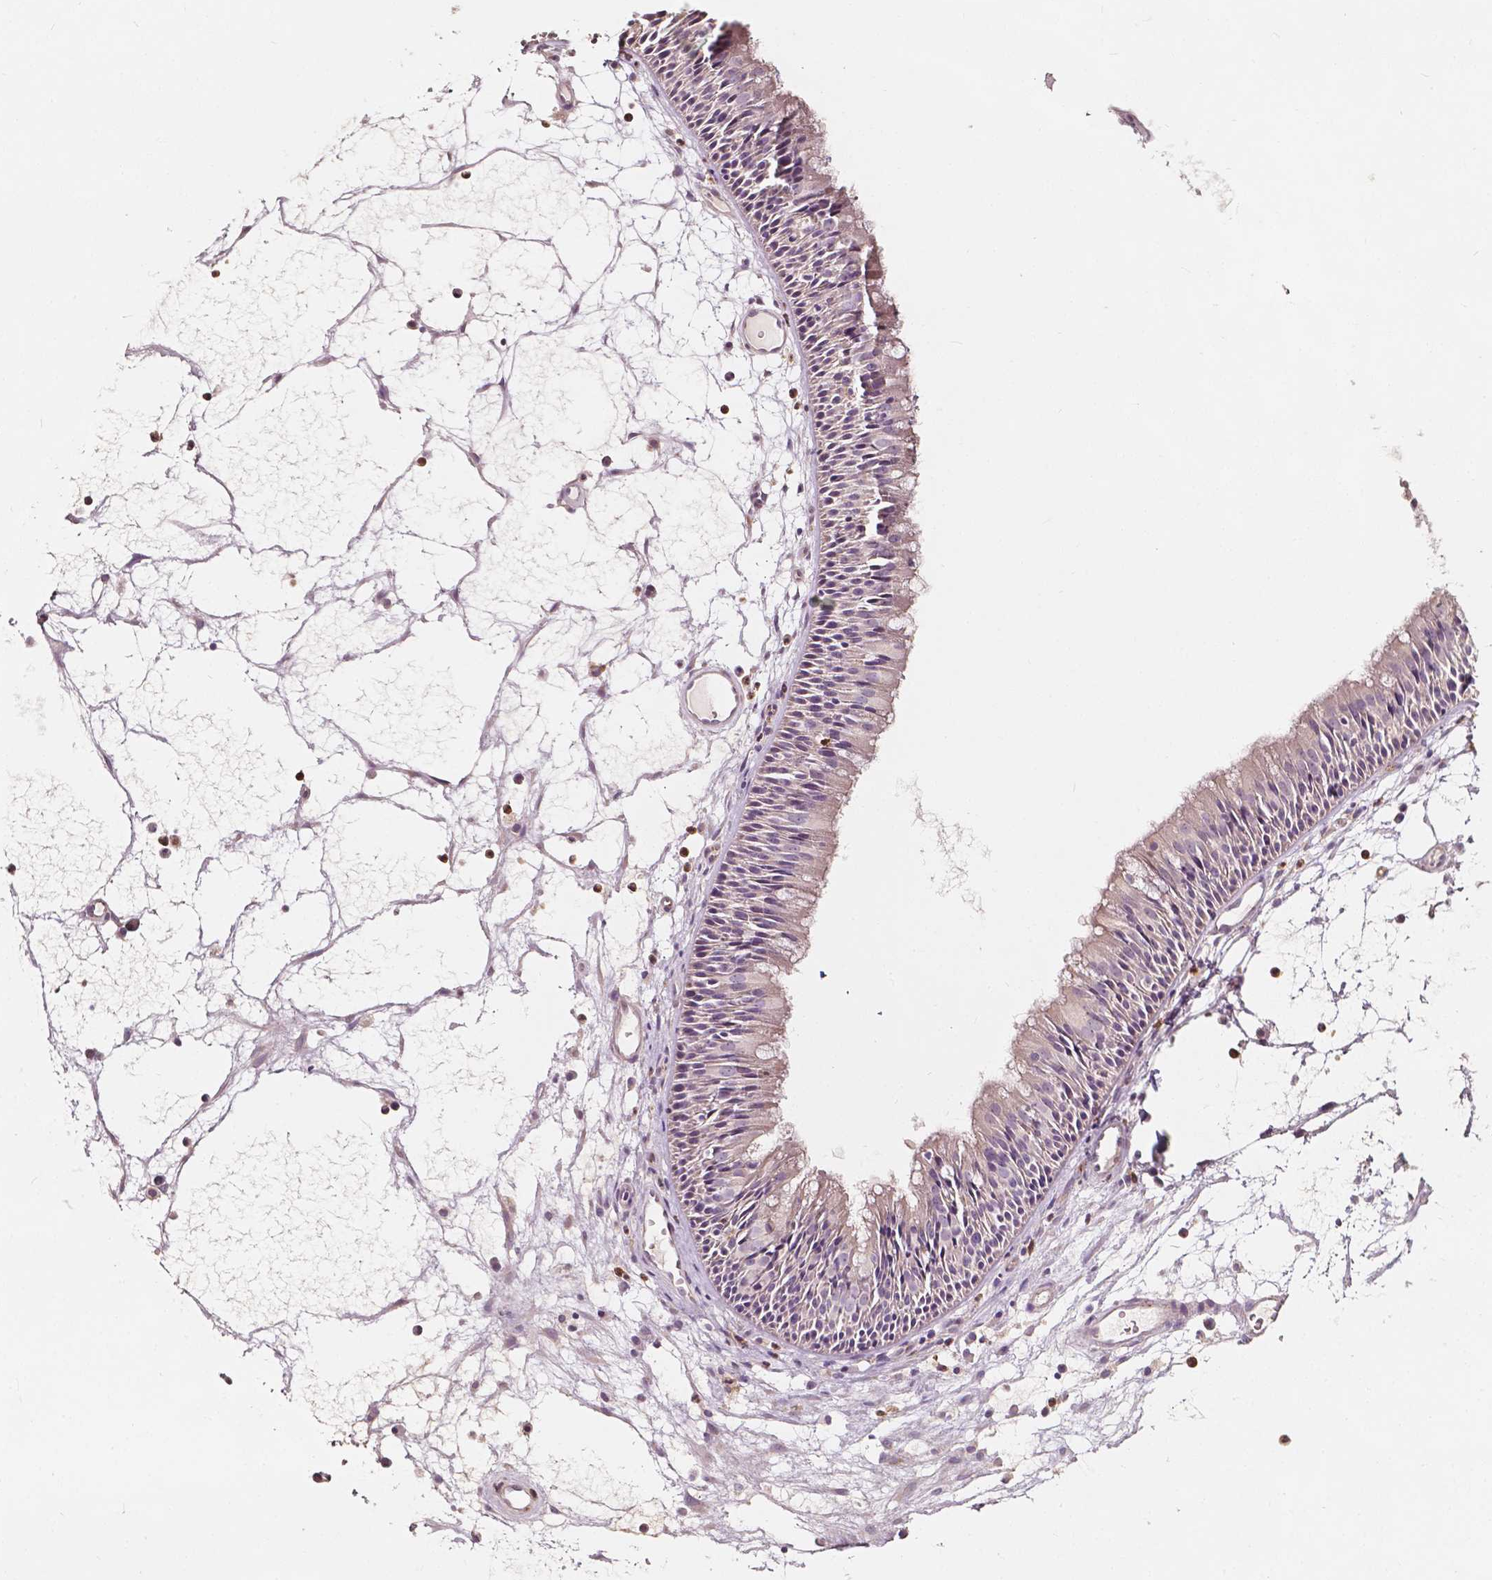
{"staining": {"intensity": "weak", "quantity": "25%-75%", "location": "cytoplasmic/membranous"}, "tissue": "nasopharynx", "cell_type": "Respiratory epithelial cells", "image_type": "normal", "snomed": [{"axis": "morphology", "description": "Normal tissue, NOS"}, {"axis": "topography", "description": "Nasopharynx"}], "caption": "Nasopharynx was stained to show a protein in brown. There is low levels of weak cytoplasmic/membranous positivity in about 25%-75% of respiratory epithelial cells. The protein of interest is shown in brown color, while the nuclei are stained blue.", "gene": "NPC1L1", "patient": {"sex": "male", "age": 31}}